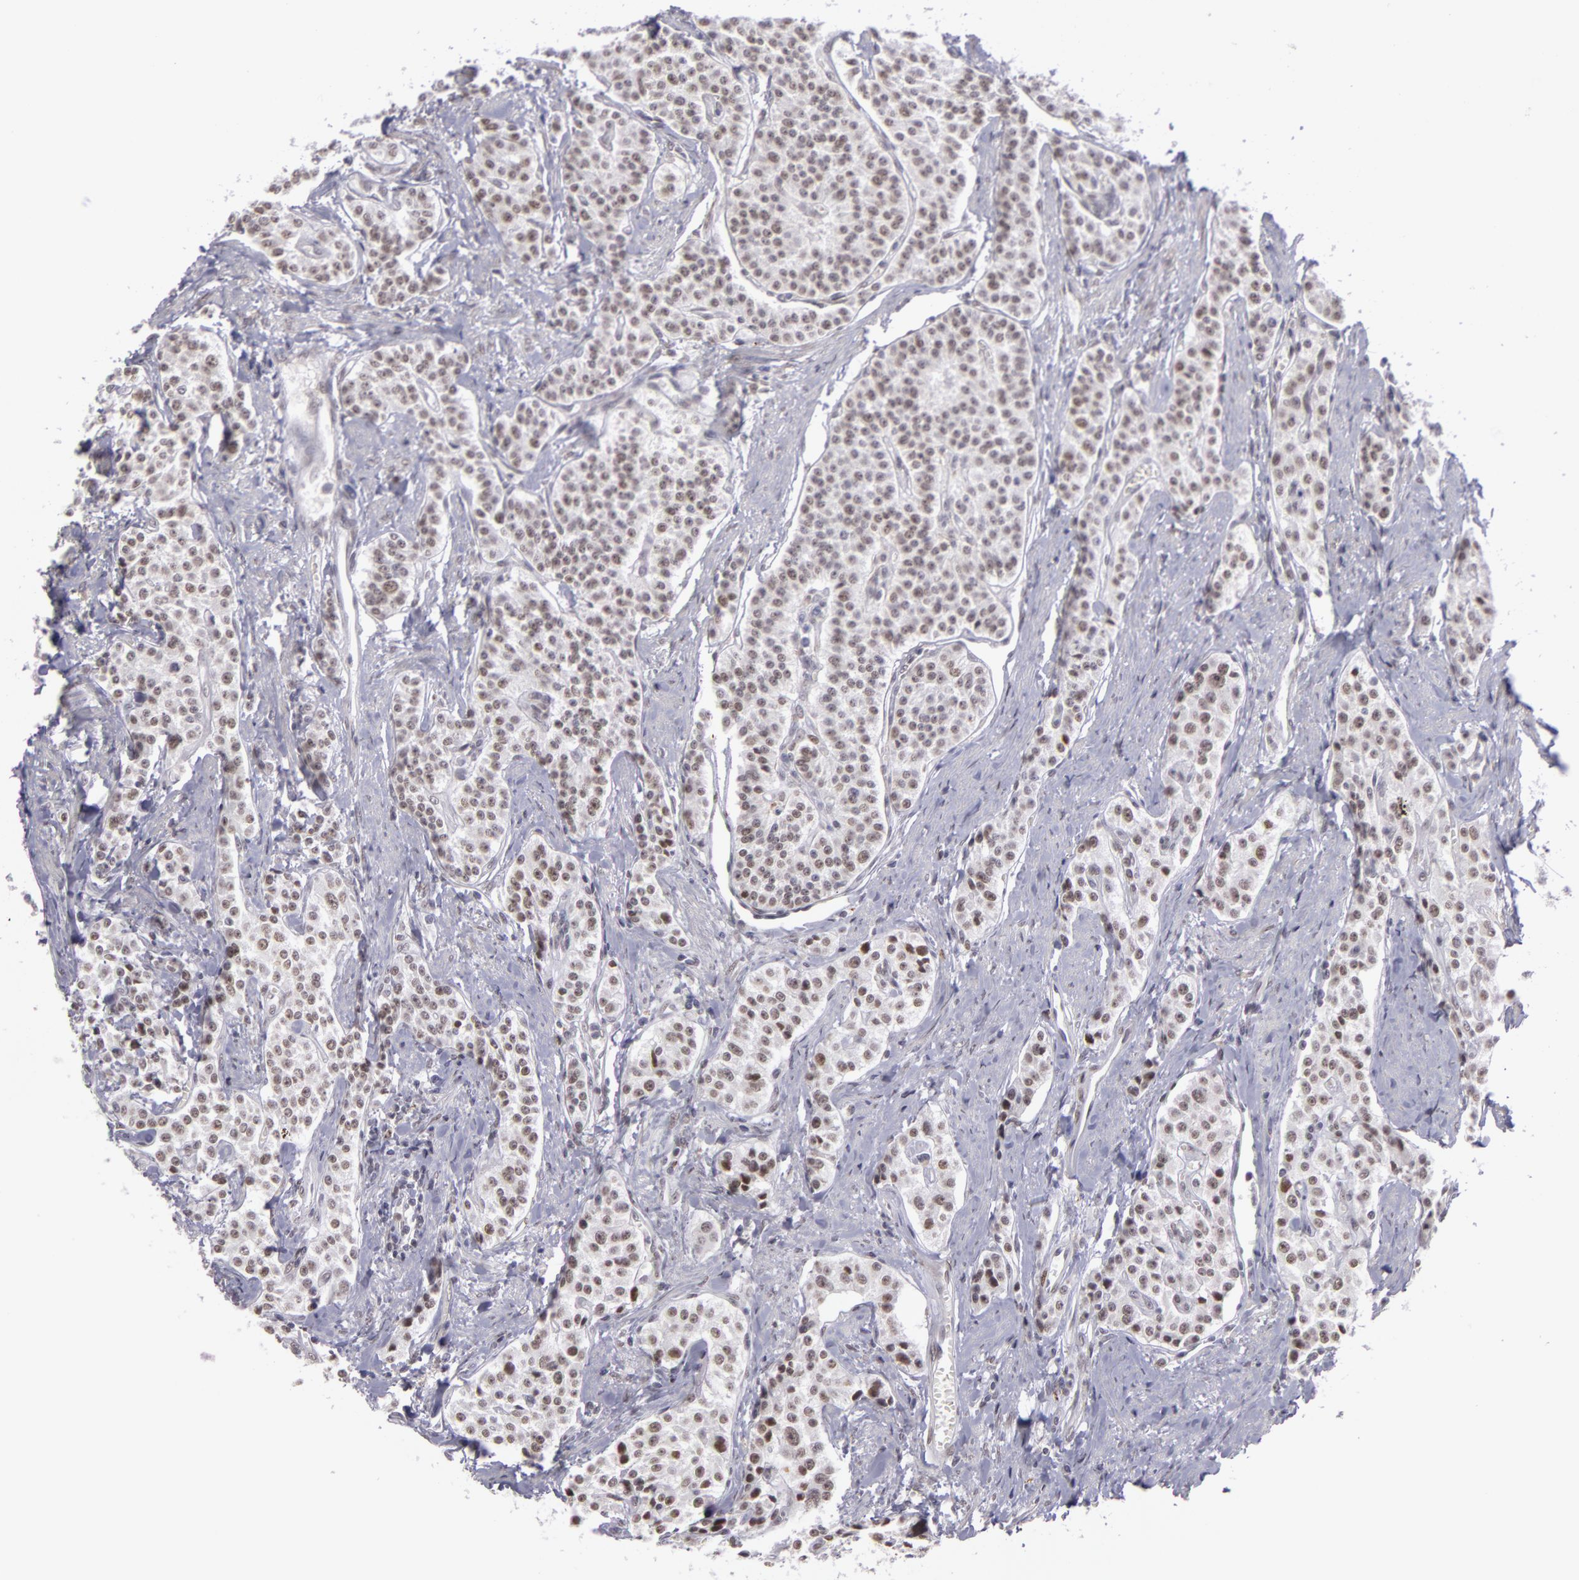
{"staining": {"intensity": "weak", "quantity": "<25%", "location": "nuclear"}, "tissue": "carcinoid", "cell_type": "Tumor cells", "image_type": "cancer", "snomed": [{"axis": "morphology", "description": "Carcinoid, malignant, NOS"}, {"axis": "topography", "description": "Stomach"}], "caption": "IHC histopathology image of neoplastic tissue: malignant carcinoid stained with DAB (3,3'-diaminobenzidine) shows no significant protein positivity in tumor cells.", "gene": "RRP7A", "patient": {"sex": "female", "age": 76}}